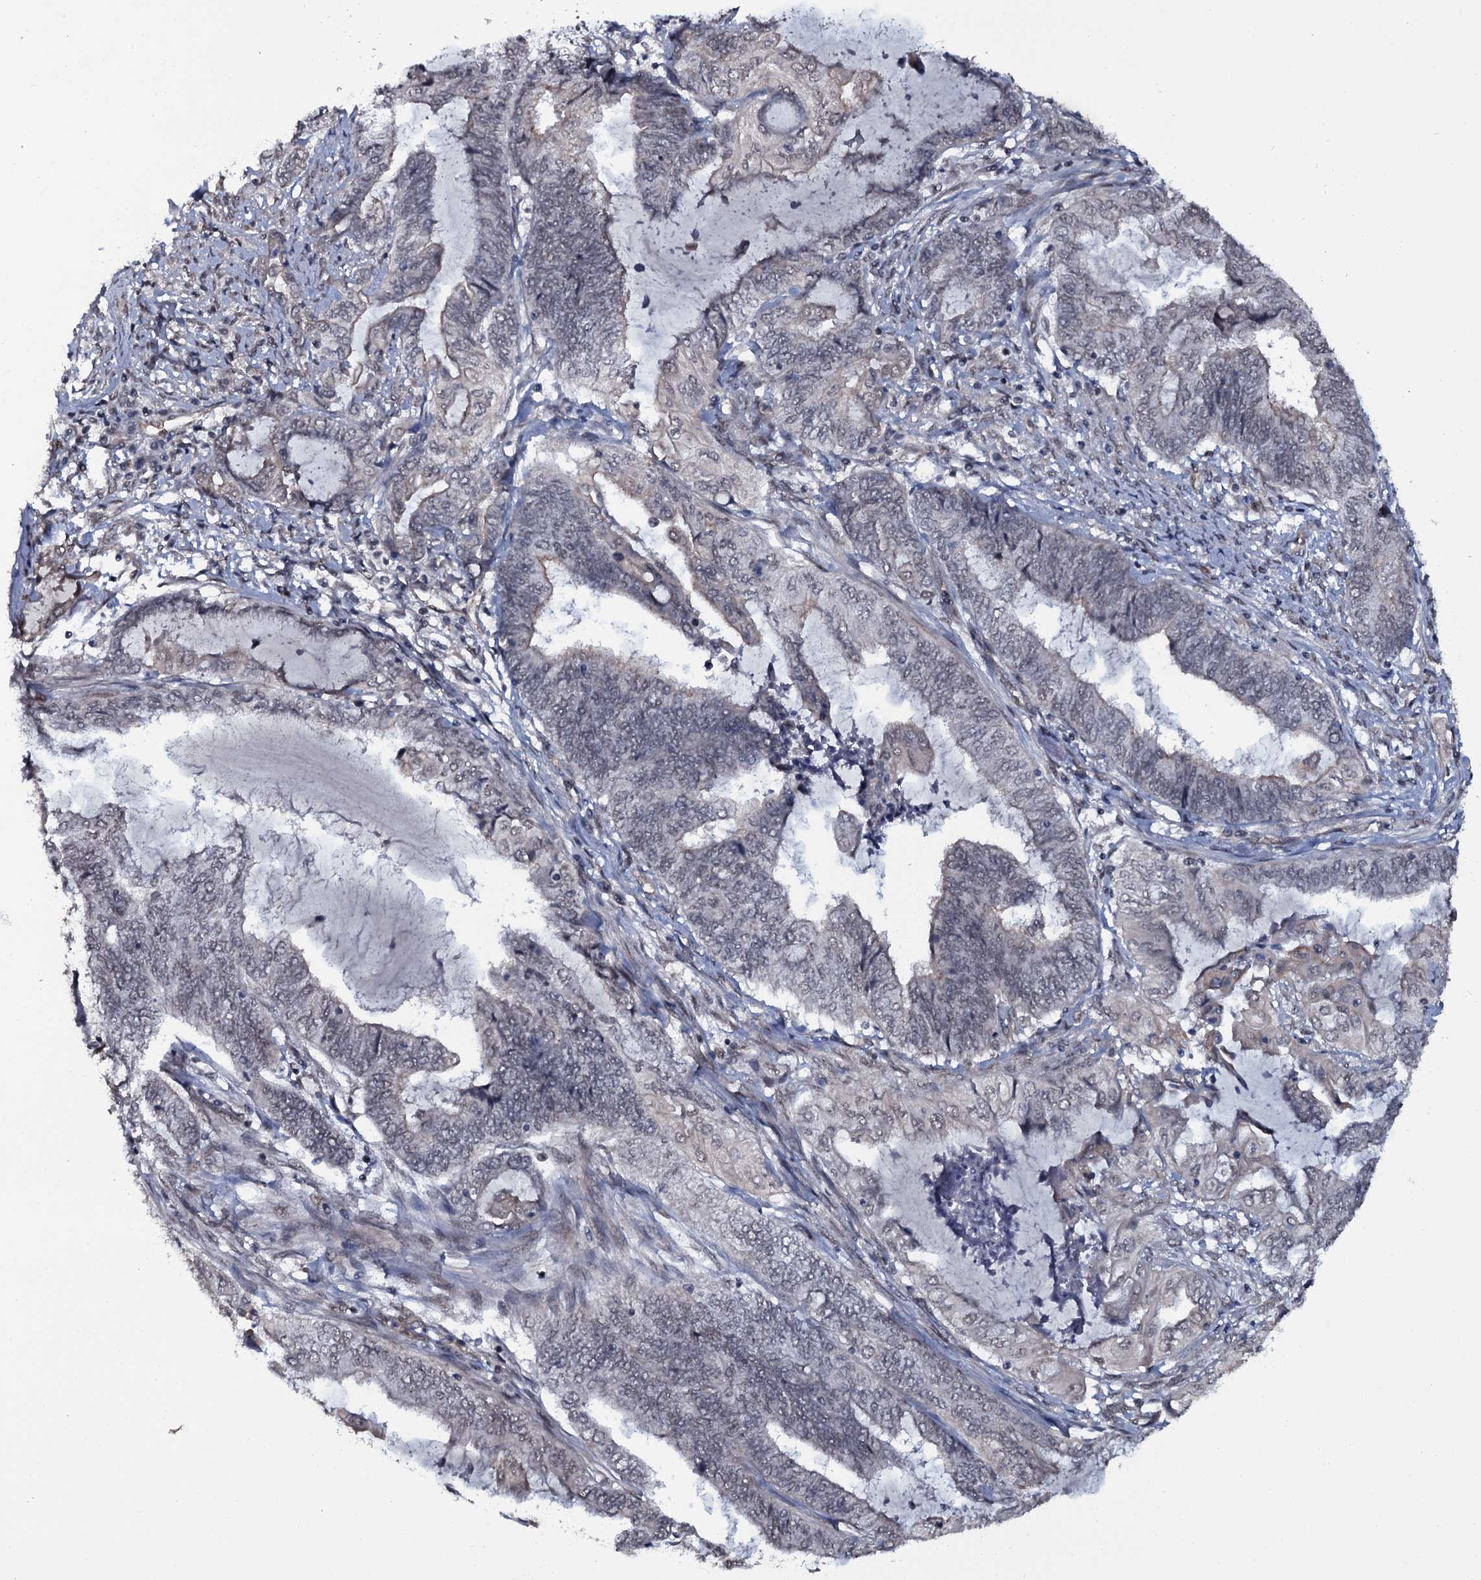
{"staining": {"intensity": "weak", "quantity": "<25%", "location": "nuclear"}, "tissue": "endometrial cancer", "cell_type": "Tumor cells", "image_type": "cancer", "snomed": [{"axis": "morphology", "description": "Adenocarcinoma, NOS"}, {"axis": "topography", "description": "Uterus"}, {"axis": "topography", "description": "Endometrium"}], "caption": "Immunohistochemistry image of neoplastic tissue: human endometrial adenocarcinoma stained with DAB shows no significant protein expression in tumor cells.", "gene": "SH2D4B", "patient": {"sex": "female", "age": 70}}